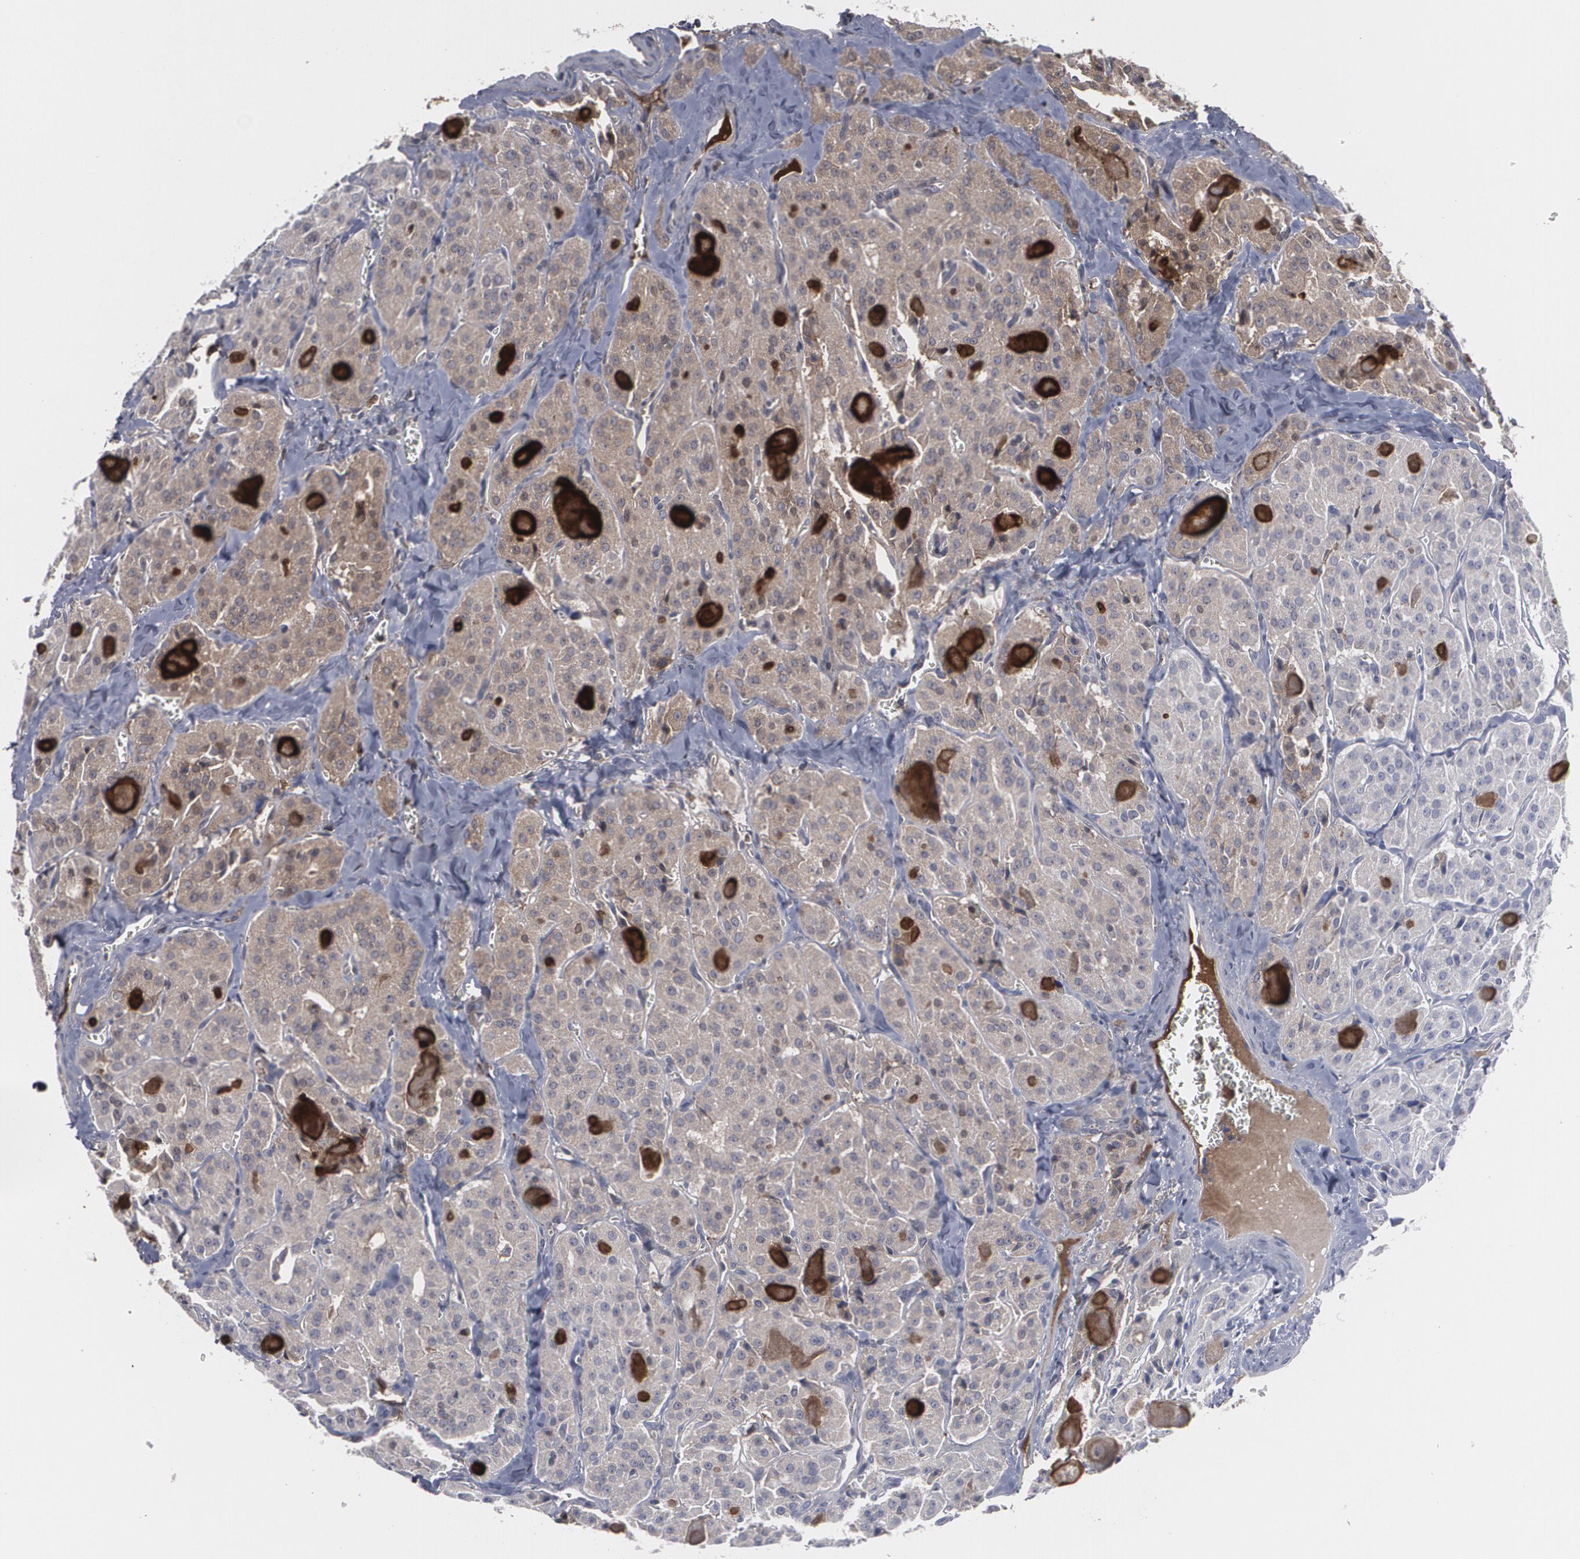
{"staining": {"intensity": "weak", "quantity": ">75%", "location": "cytoplasmic/membranous"}, "tissue": "thyroid cancer", "cell_type": "Tumor cells", "image_type": "cancer", "snomed": [{"axis": "morphology", "description": "Carcinoma, NOS"}, {"axis": "topography", "description": "Thyroid gland"}], "caption": "Brown immunohistochemical staining in thyroid cancer (carcinoma) demonstrates weak cytoplasmic/membranous positivity in approximately >75% of tumor cells. (brown staining indicates protein expression, while blue staining denotes nuclei).", "gene": "LRG1", "patient": {"sex": "male", "age": 76}}